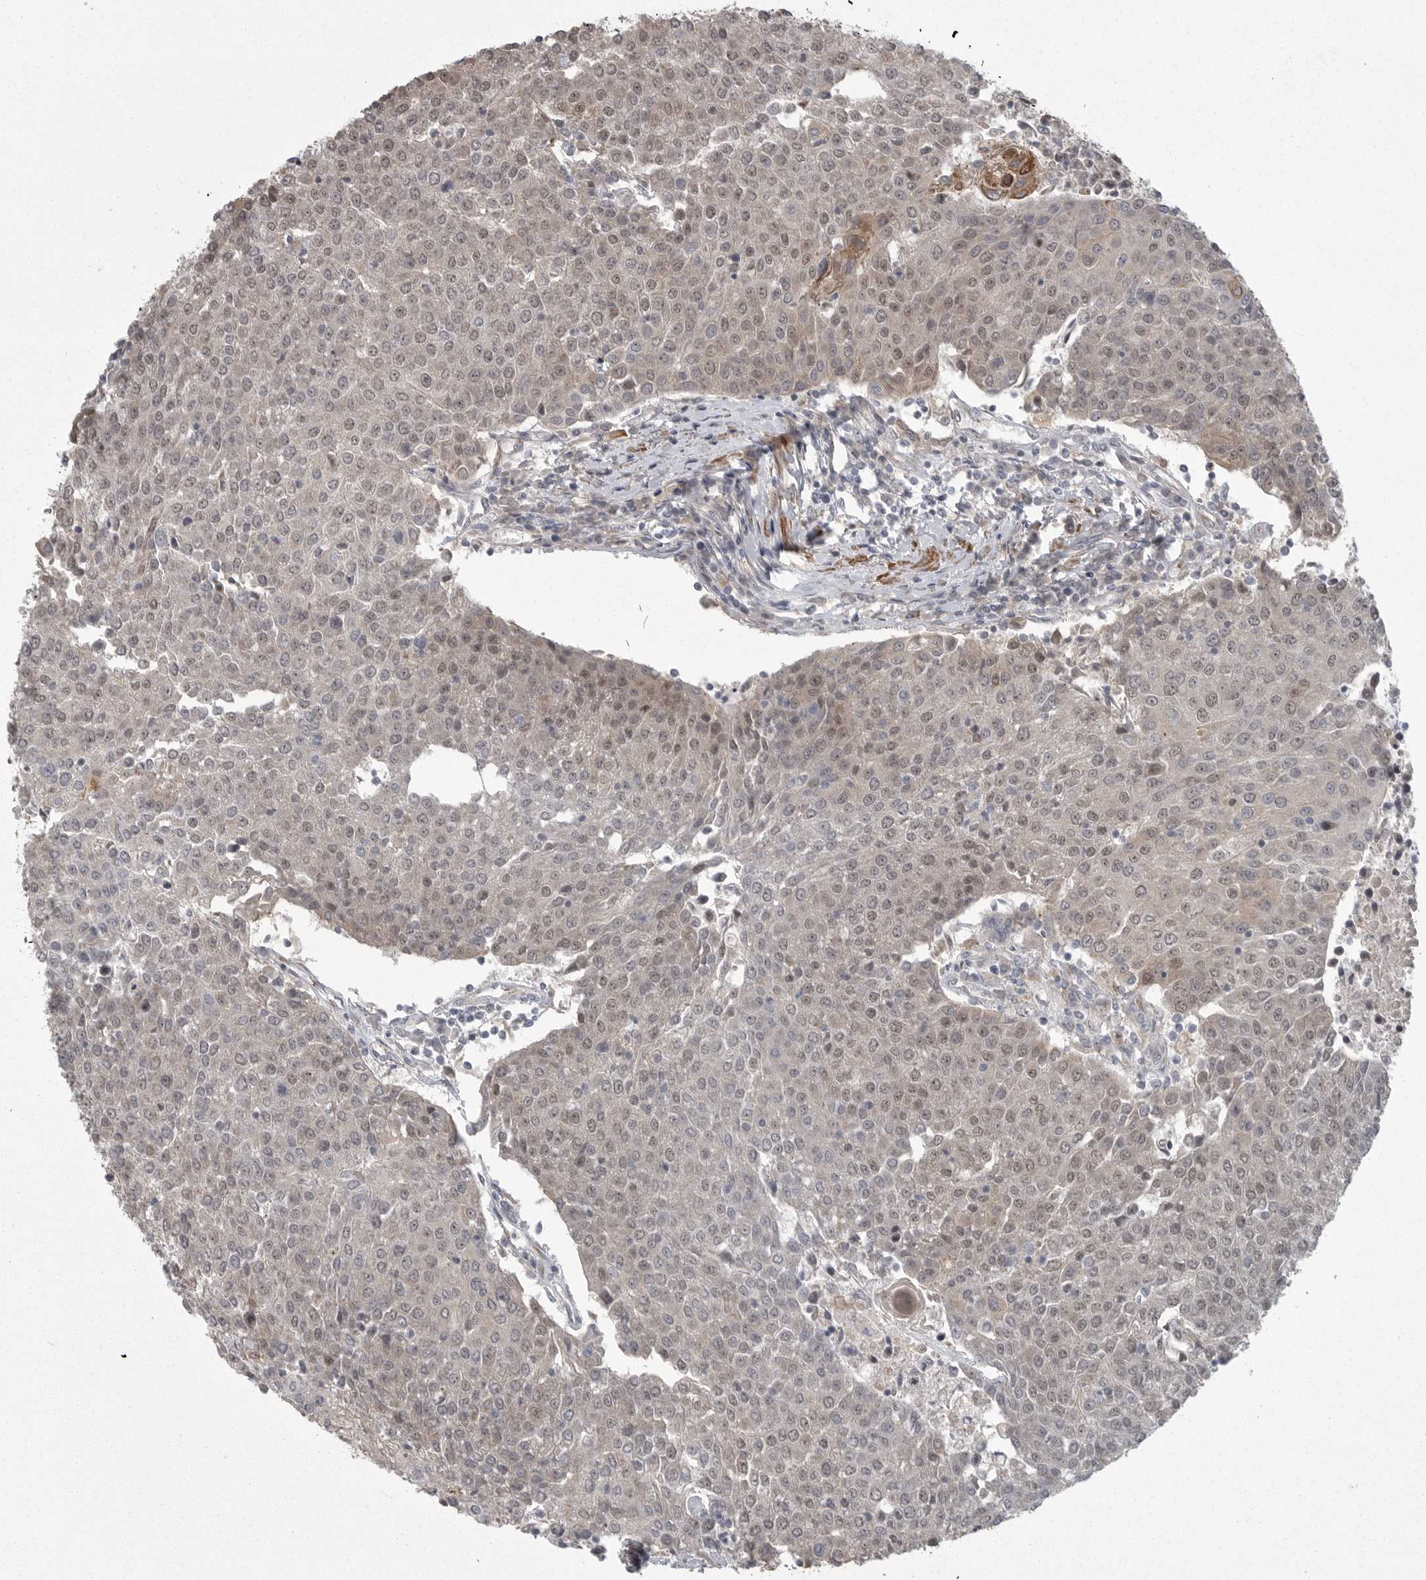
{"staining": {"intensity": "weak", "quantity": "25%-75%", "location": "nuclear"}, "tissue": "urothelial cancer", "cell_type": "Tumor cells", "image_type": "cancer", "snomed": [{"axis": "morphology", "description": "Urothelial carcinoma, High grade"}, {"axis": "topography", "description": "Urinary bladder"}], "caption": "Protein staining displays weak nuclear expression in approximately 25%-75% of tumor cells in urothelial cancer. Immunohistochemistry stains the protein in brown and the nuclei are stained blue.", "gene": "PPP1R9A", "patient": {"sex": "female", "age": 85}}